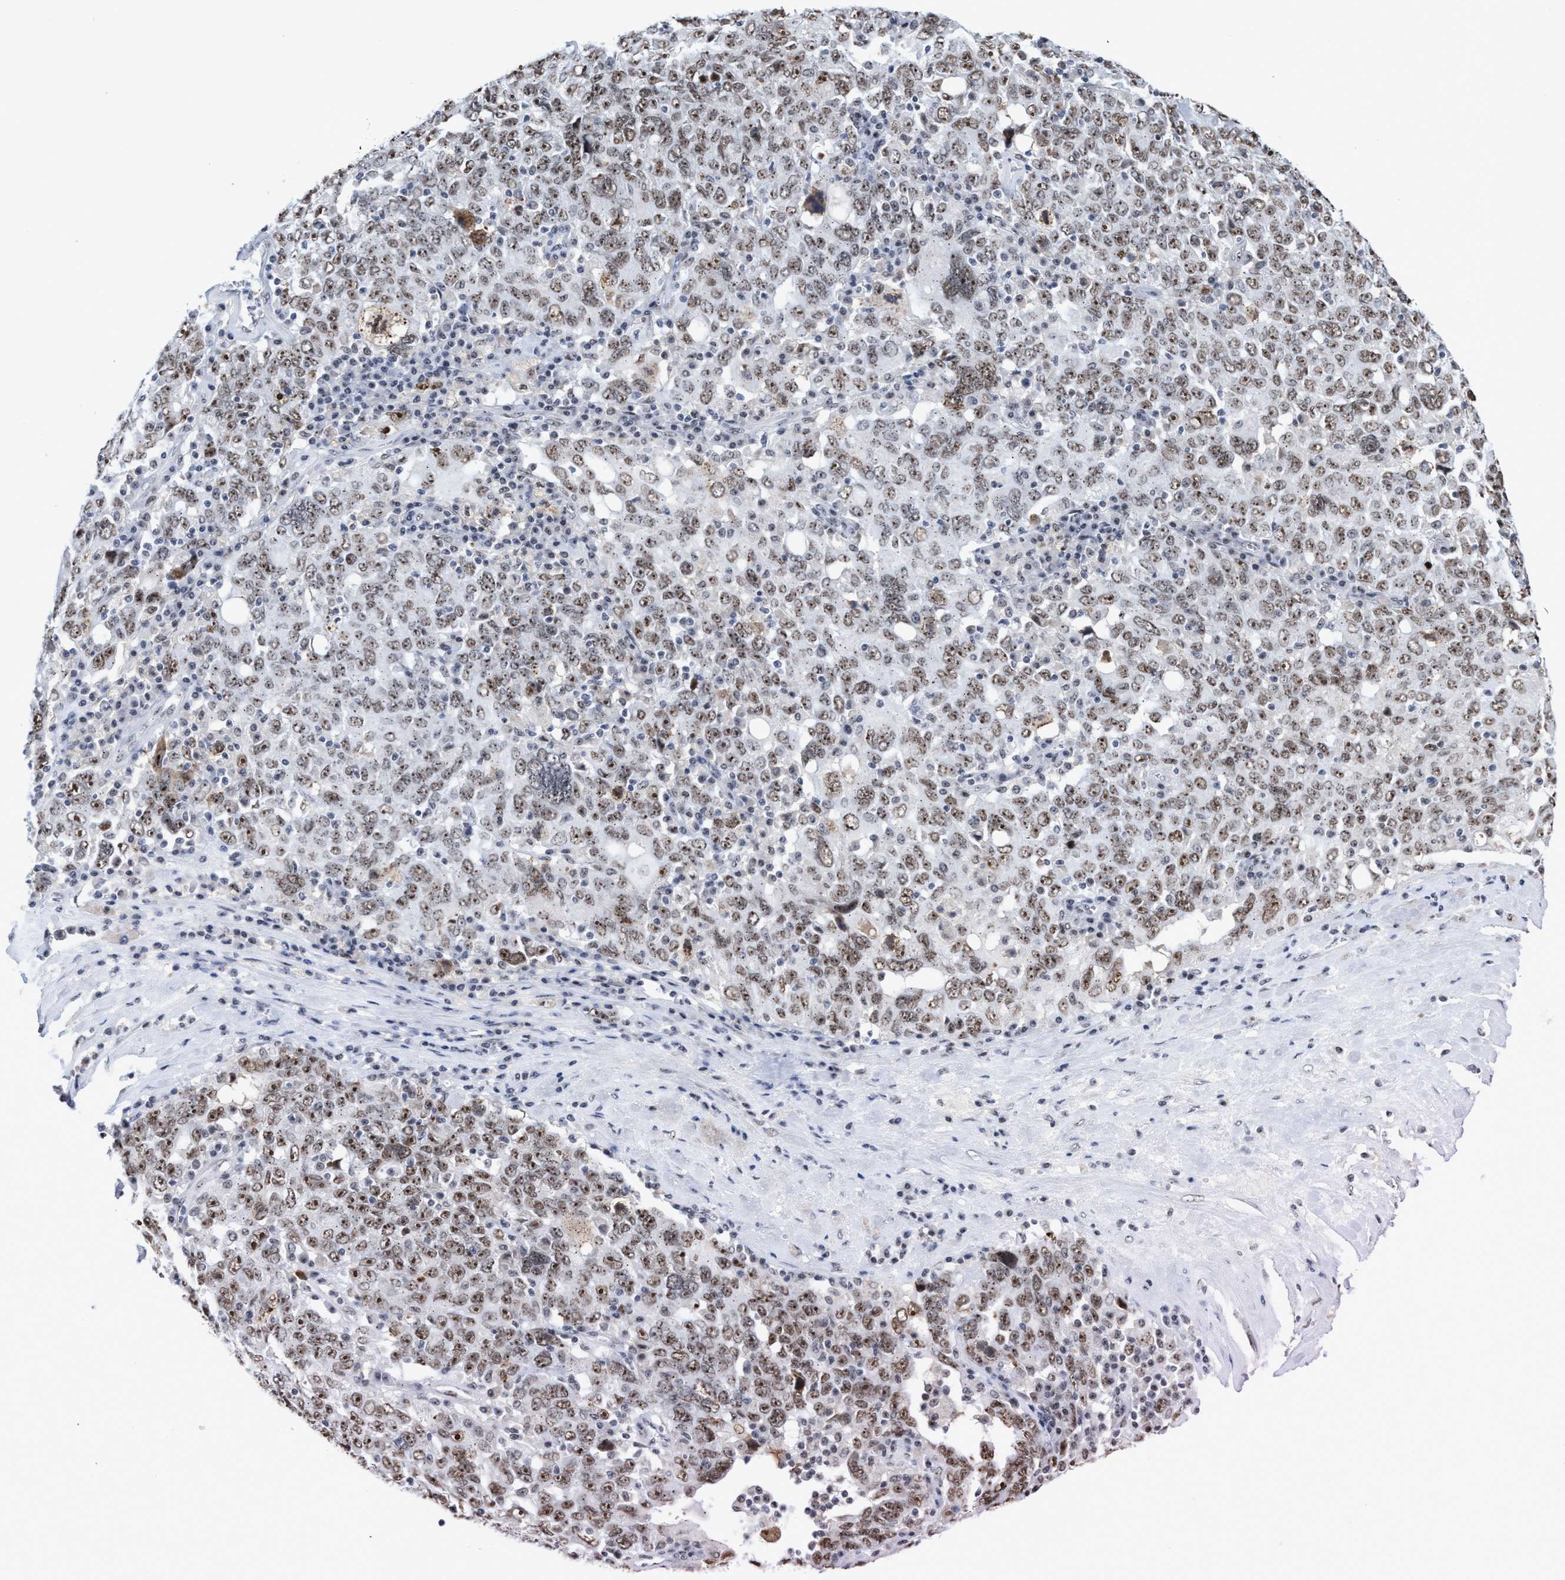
{"staining": {"intensity": "moderate", "quantity": ">75%", "location": "nuclear"}, "tissue": "ovarian cancer", "cell_type": "Tumor cells", "image_type": "cancer", "snomed": [{"axis": "morphology", "description": "Carcinoma, endometroid"}, {"axis": "topography", "description": "Ovary"}], "caption": "IHC staining of ovarian endometroid carcinoma, which shows medium levels of moderate nuclear staining in approximately >75% of tumor cells indicating moderate nuclear protein staining. The staining was performed using DAB (brown) for protein detection and nuclei were counterstained in hematoxylin (blue).", "gene": "EFCAB10", "patient": {"sex": "female", "age": 62}}